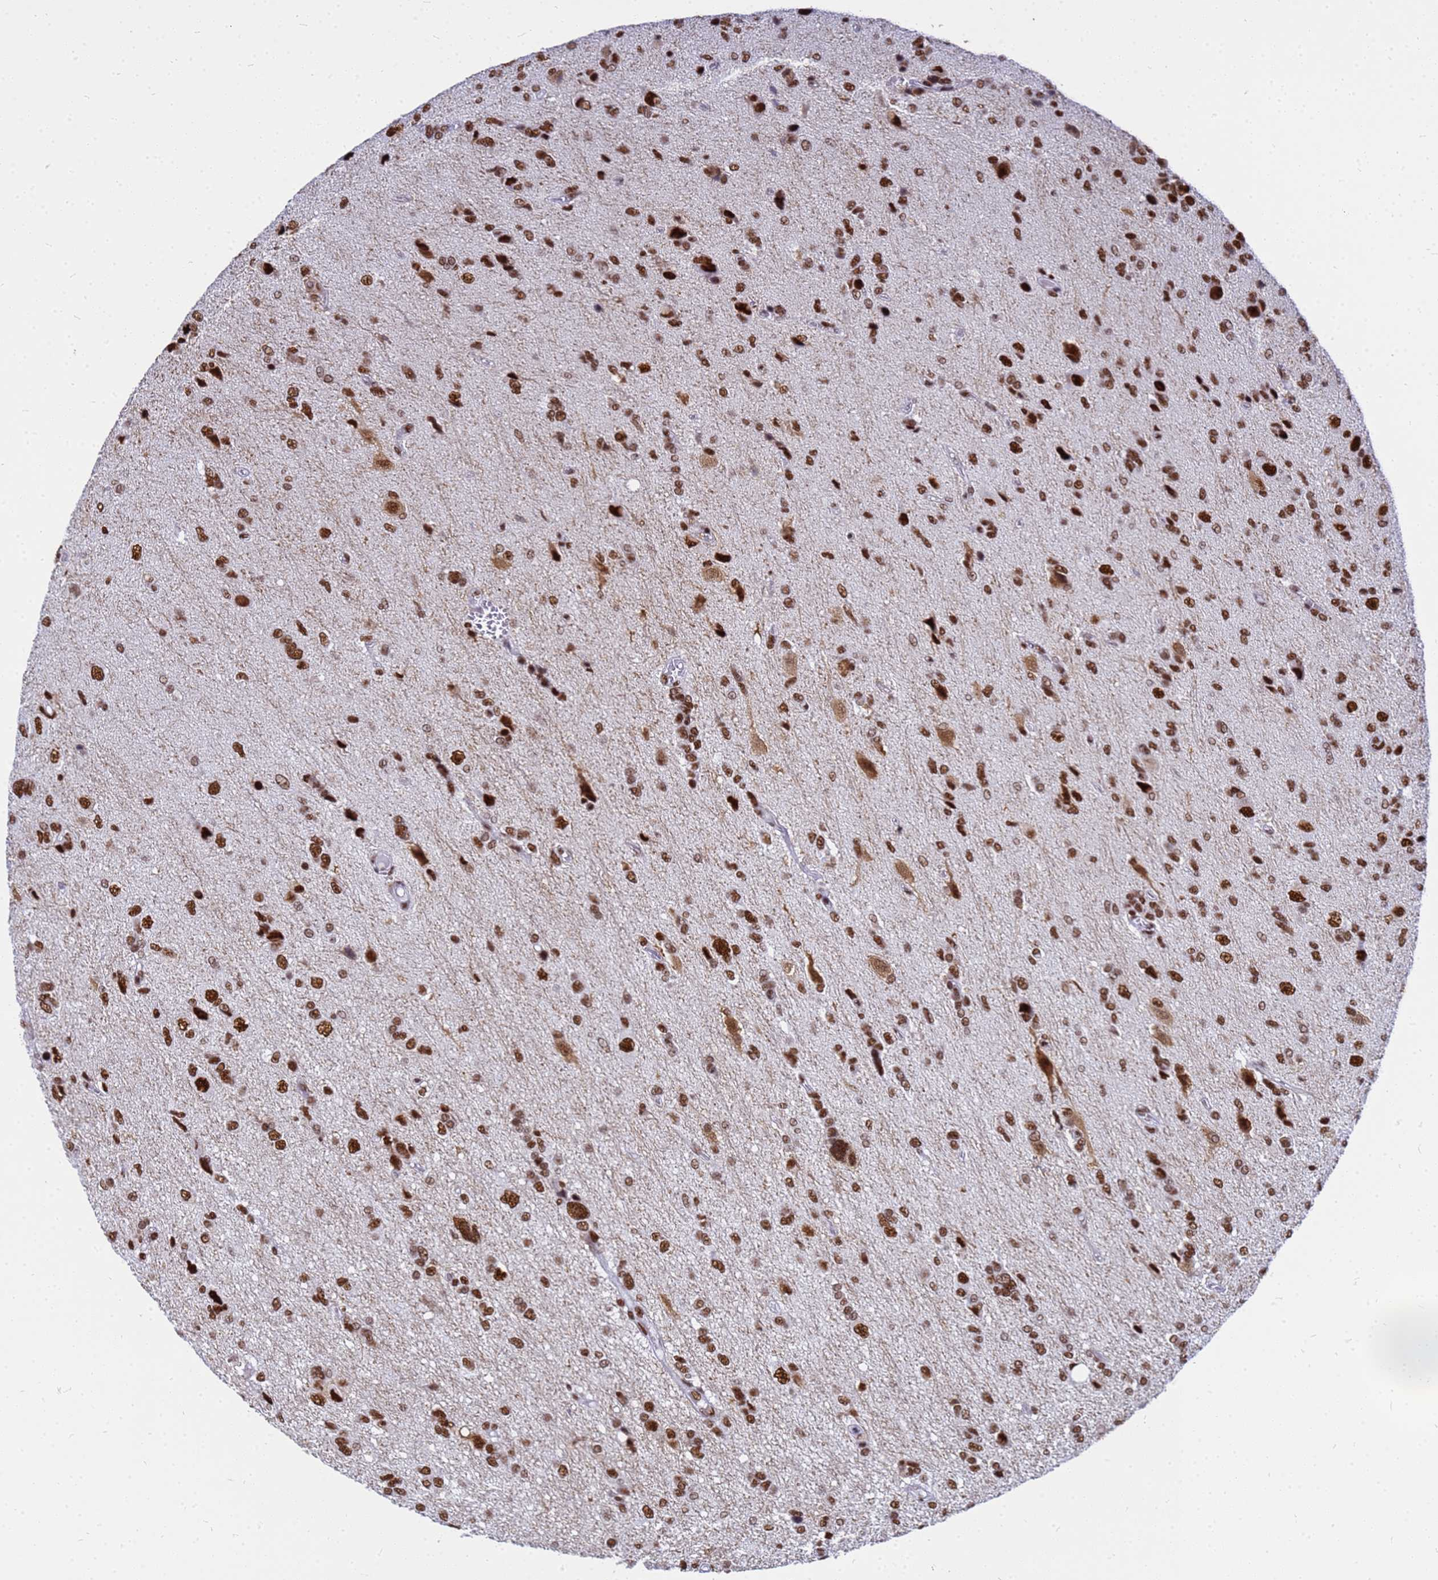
{"staining": {"intensity": "strong", "quantity": ">75%", "location": "nuclear"}, "tissue": "glioma", "cell_type": "Tumor cells", "image_type": "cancer", "snomed": [{"axis": "morphology", "description": "Glioma, malignant, High grade"}, {"axis": "topography", "description": "Brain"}], "caption": "Immunohistochemical staining of glioma exhibits high levels of strong nuclear expression in approximately >75% of tumor cells. (brown staining indicates protein expression, while blue staining denotes nuclei).", "gene": "SART3", "patient": {"sex": "female", "age": 59}}